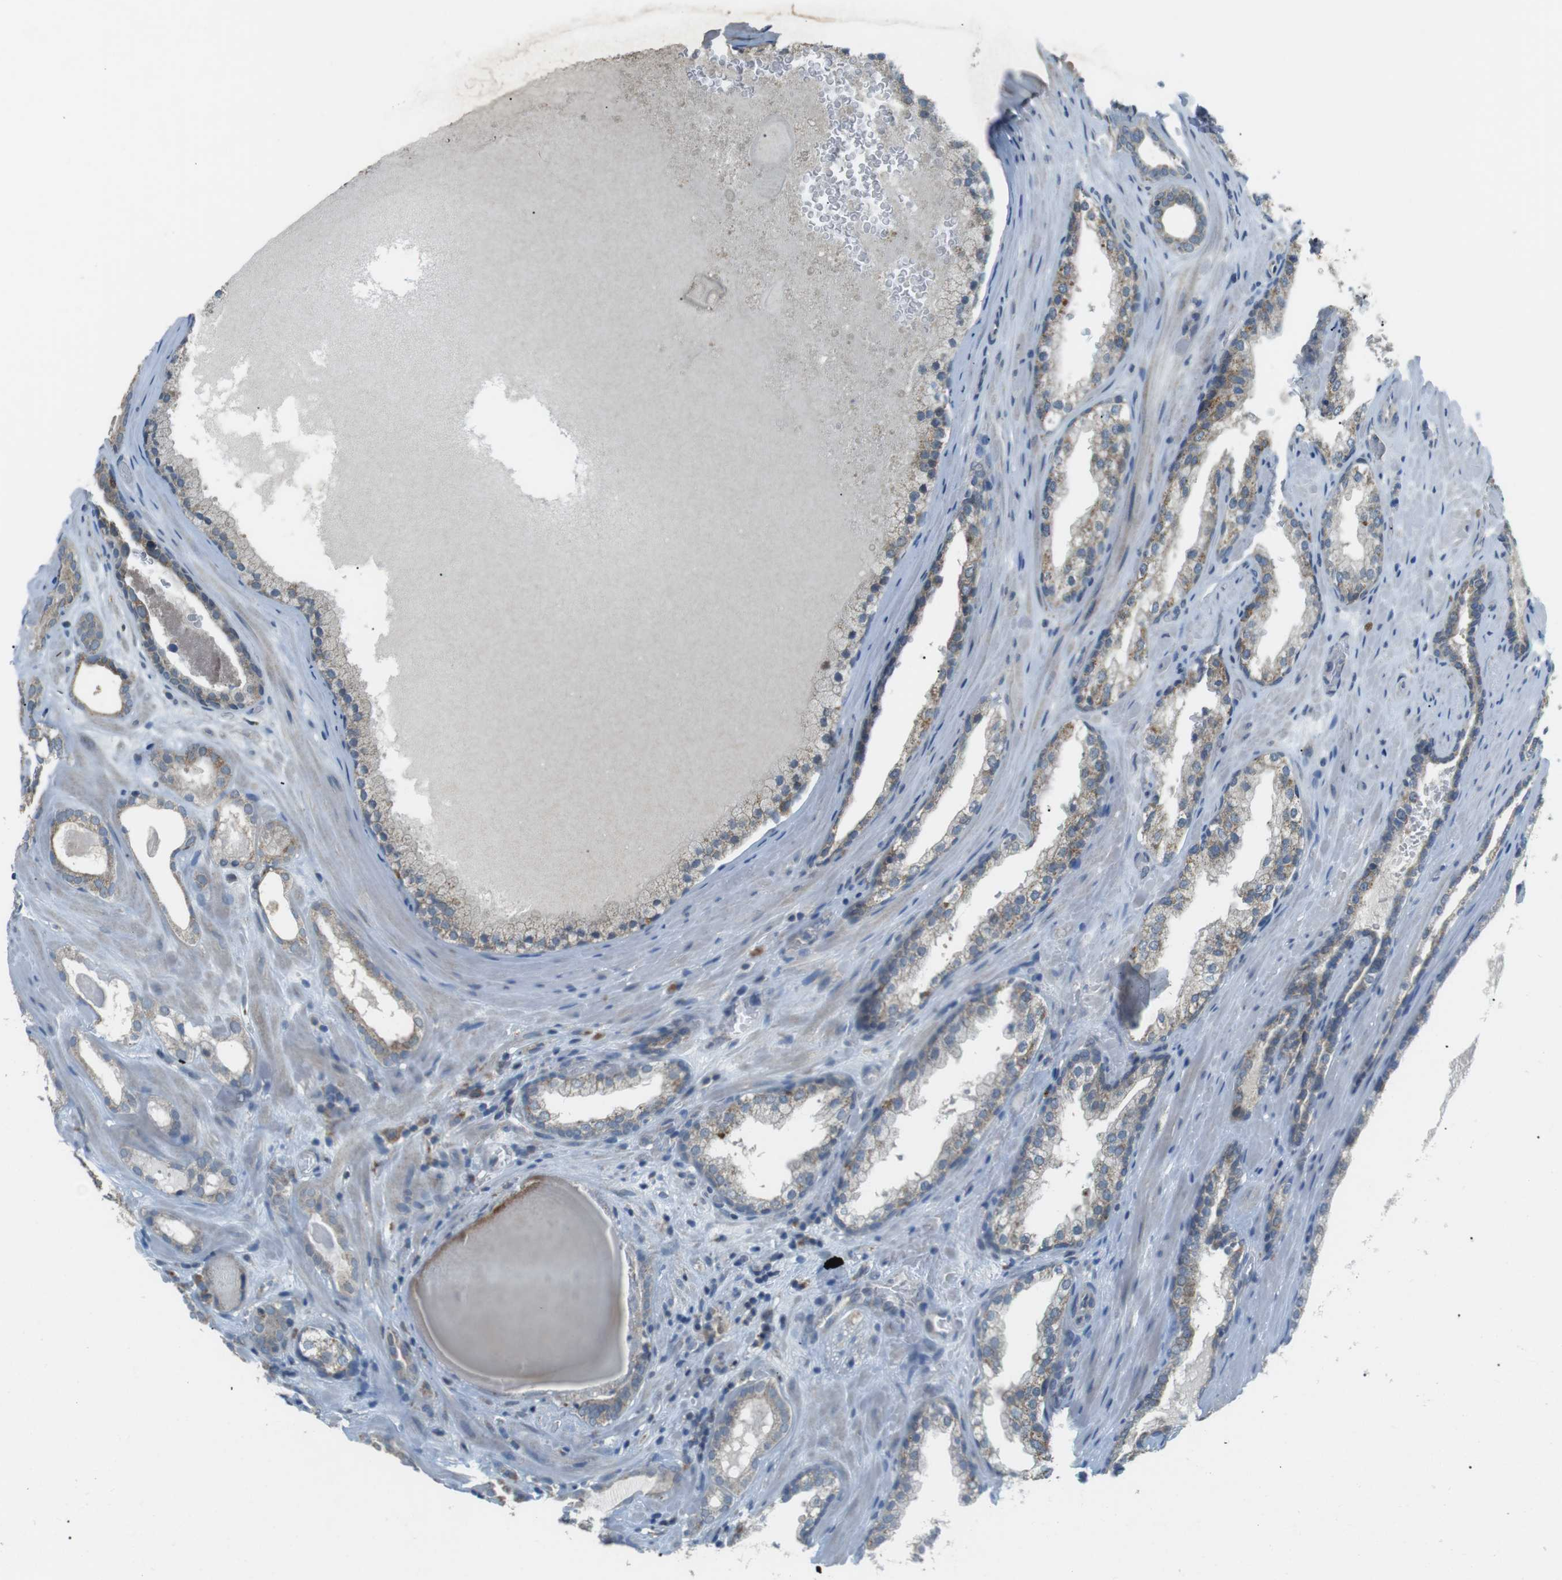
{"staining": {"intensity": "moderate", "quantity": "25%-75%", "location": "cytoplasmic/membranous"}, "tissue": "prostate cancer", "cell_type": "Tumor cells", "image_type": "cancer", "snomed": [{"axis": "morphology", "description": "Adenocarcinoma, High grade"}, {"axis": "topography", "description": "Prostate"}], "caption": "Protein analysis of prostate cancer (adenocarcinoma (high-grade)) tissue exhibits moderate cytoplasmic/membranous staining in about 25%-75% of tumor cells. (DAB (3,3'-diaminobenzidine) = brown stain, brightfield microscopy at high magnification).", "gene": "BACE1", "patient": {"sex": "male", "age": 60}}